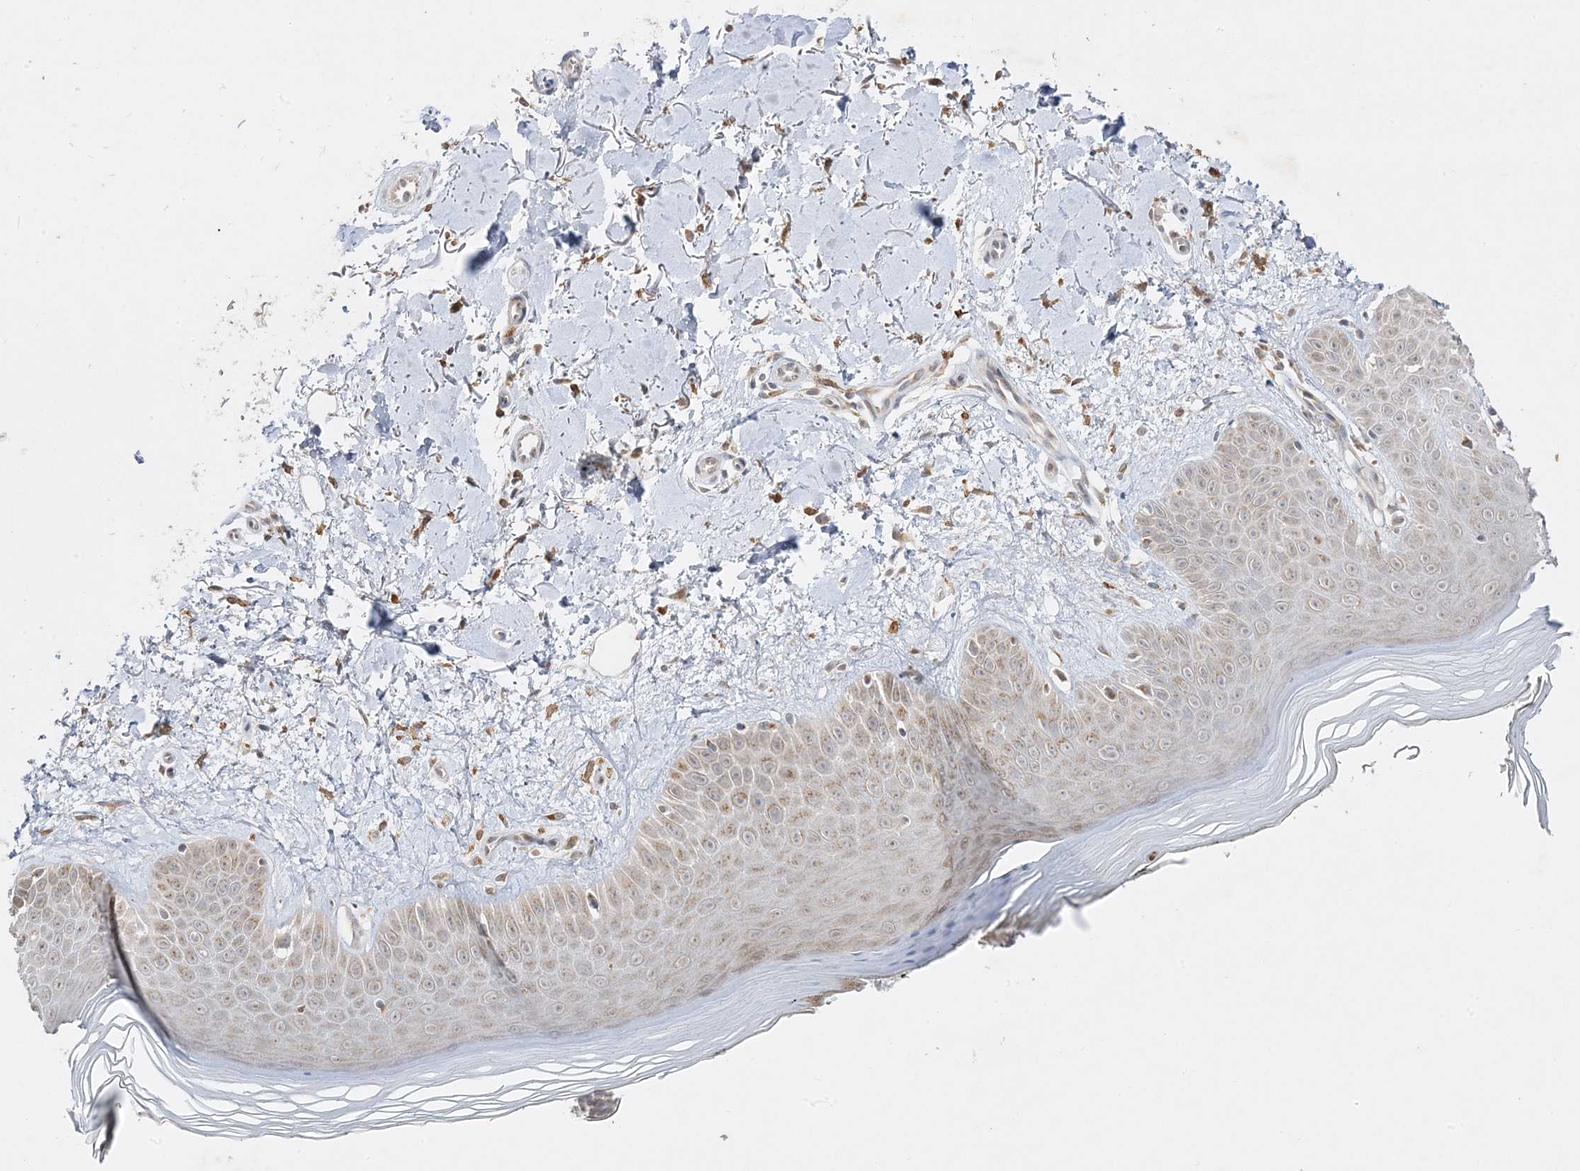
{"staining": {"intensity": "moderate", "quantity": ">75%", "location": "cytoplasmic/membranous"}, "tissue": "skin", "cell_type": "Fibroblasts", "image_type": "normal", "snomed": [{"axis": "morphology", "description": "Normal tissue, NOS"}, {"axis": "topography", "description": "Skin"}], "caption": "Skin stained with a protein marker displays moderate staining in fibroblasts.", "gene": "C2CD2", "patient": {"sex": "female", "age": 64}}